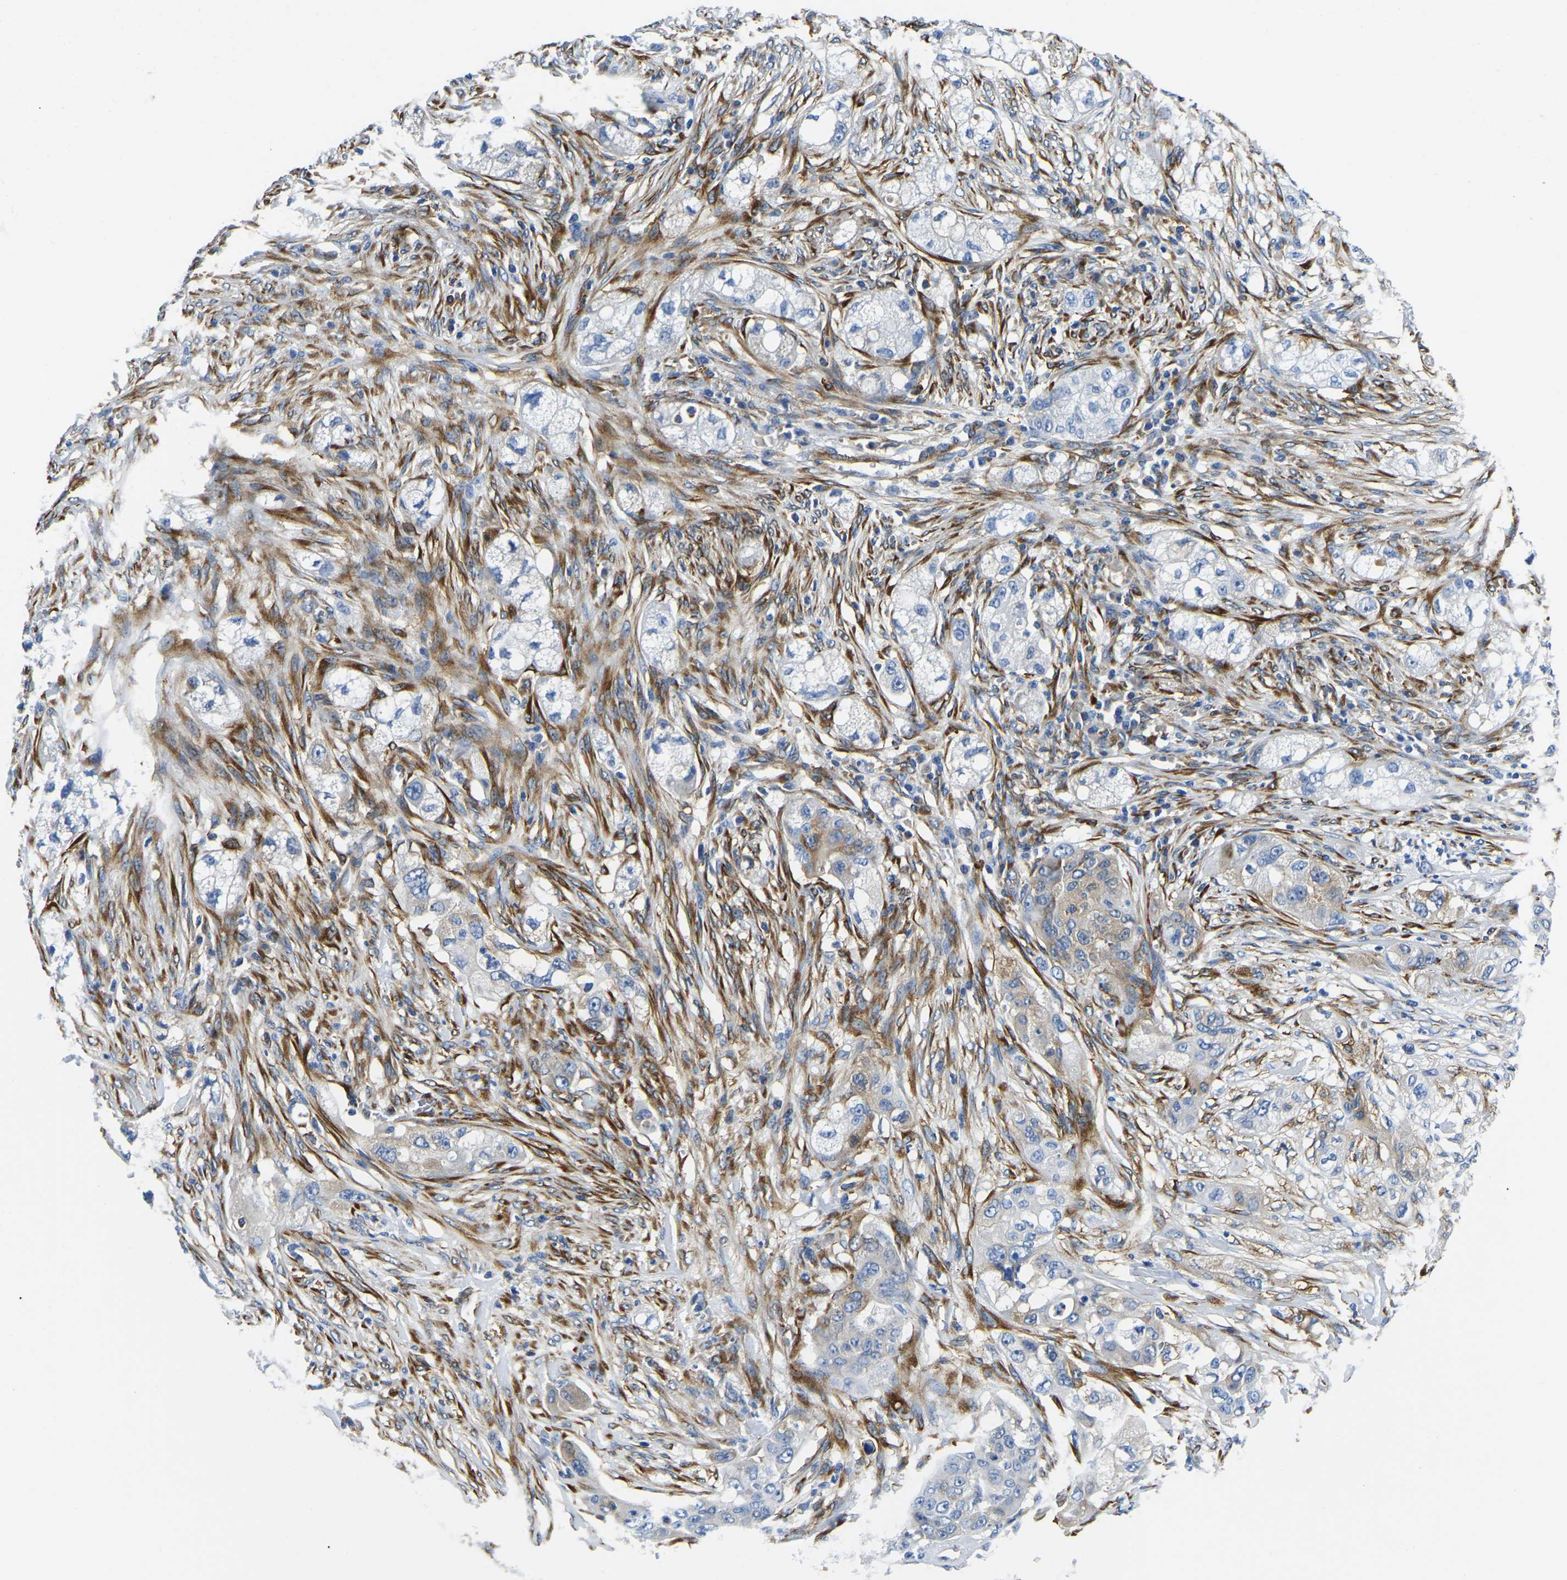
{"staining": {"intensity": "negative", "quantity": "none", "location": "none"}, "tissue": "pancreatic cancer", "cell_type": "Tumor cells", "image_type": "cancer", "snomed": [{"axis": "morphology", "description": "Adenocarcinoma, NOS"}, {"axis": "topography", "description": "Pancreas"}], "caption": "A high-resolution micrograph shows IHC staining of adenocarcinoma (pancreatic), which reveals no significant positivity in tumor cells.", "gene": "DUSP8", "patient": {"sex": "female", "age": 78}}